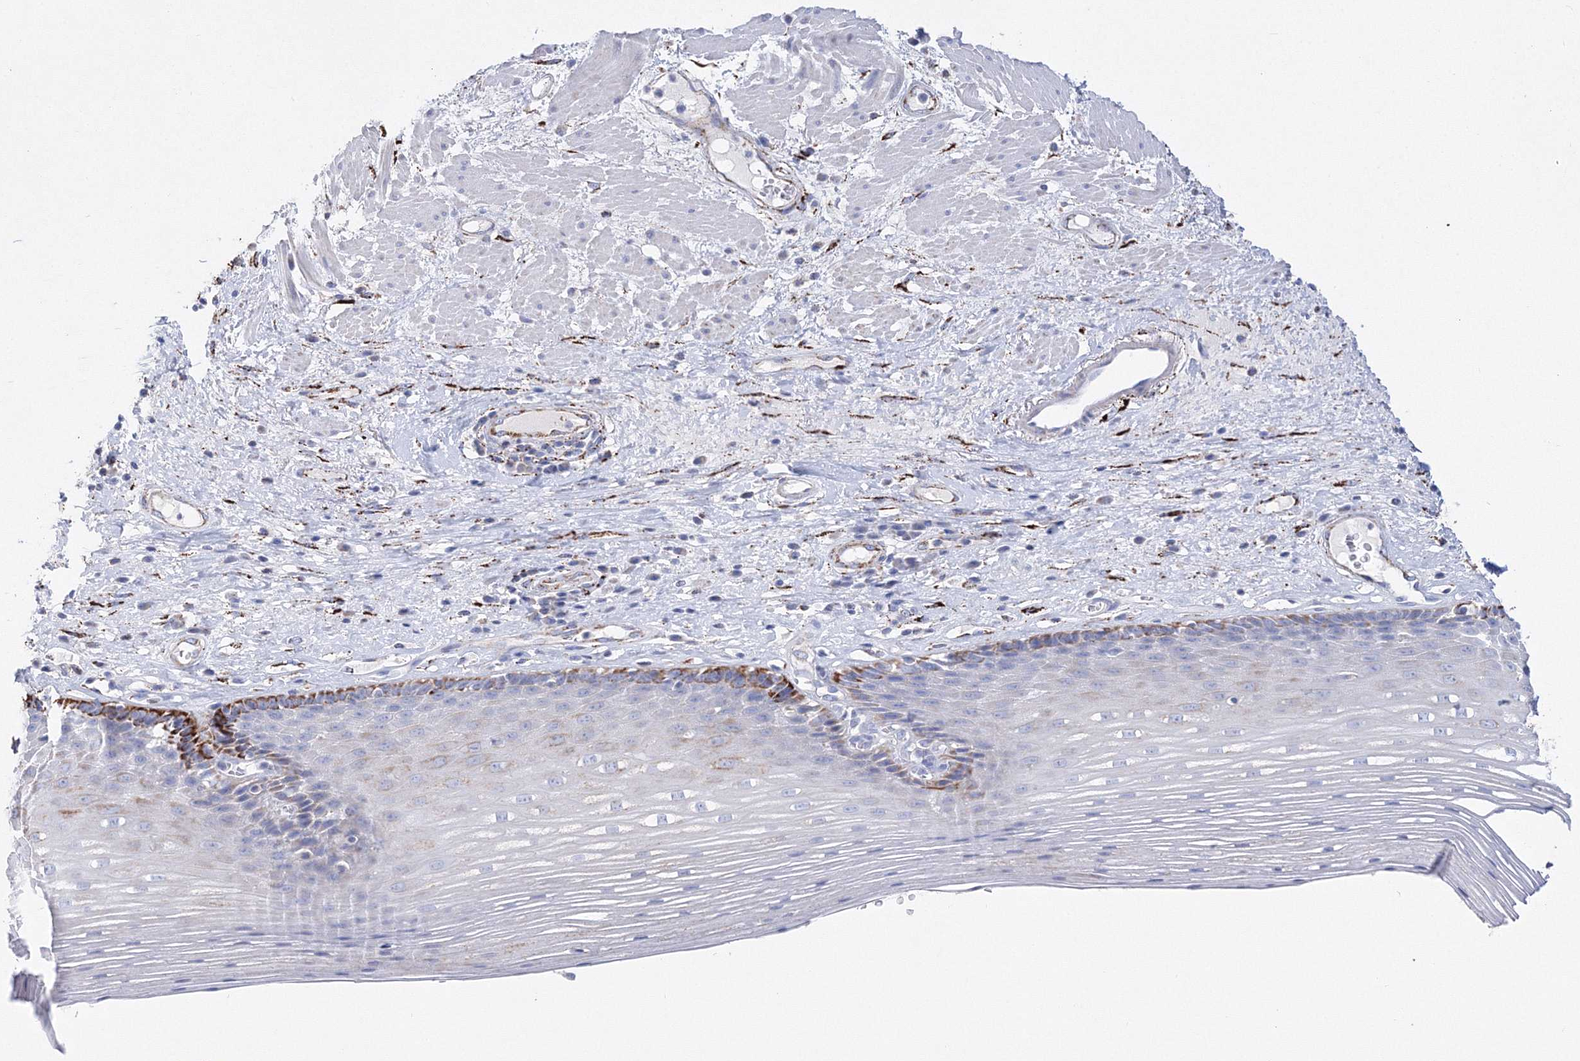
{"staining": {"intensity": "moderate", "quantity": "<25%", "location": "cytoplasmic/membranous"}, "tissue": "esophagus", "cell_type": "Squamous epithelial cells", "image_type": "normal", "snomed": [{"axis": "morphology", "description": "Normal tissue, NOS"}, {"axis": "topography", "description": "Esophagus"}], "caption": "Immunohistochemical staining of normal human esophagus shows <25% levels of moderate cytoplasmic/membranous protein expression in approximately <25% of squamous epithelial cells. (DAB (3,3'-diaminobenzidine) IHC, brown staining for protein, blue staining for nuclei).", "gene": "MERTK", "patient": {"sex": "male", "age": 62}}